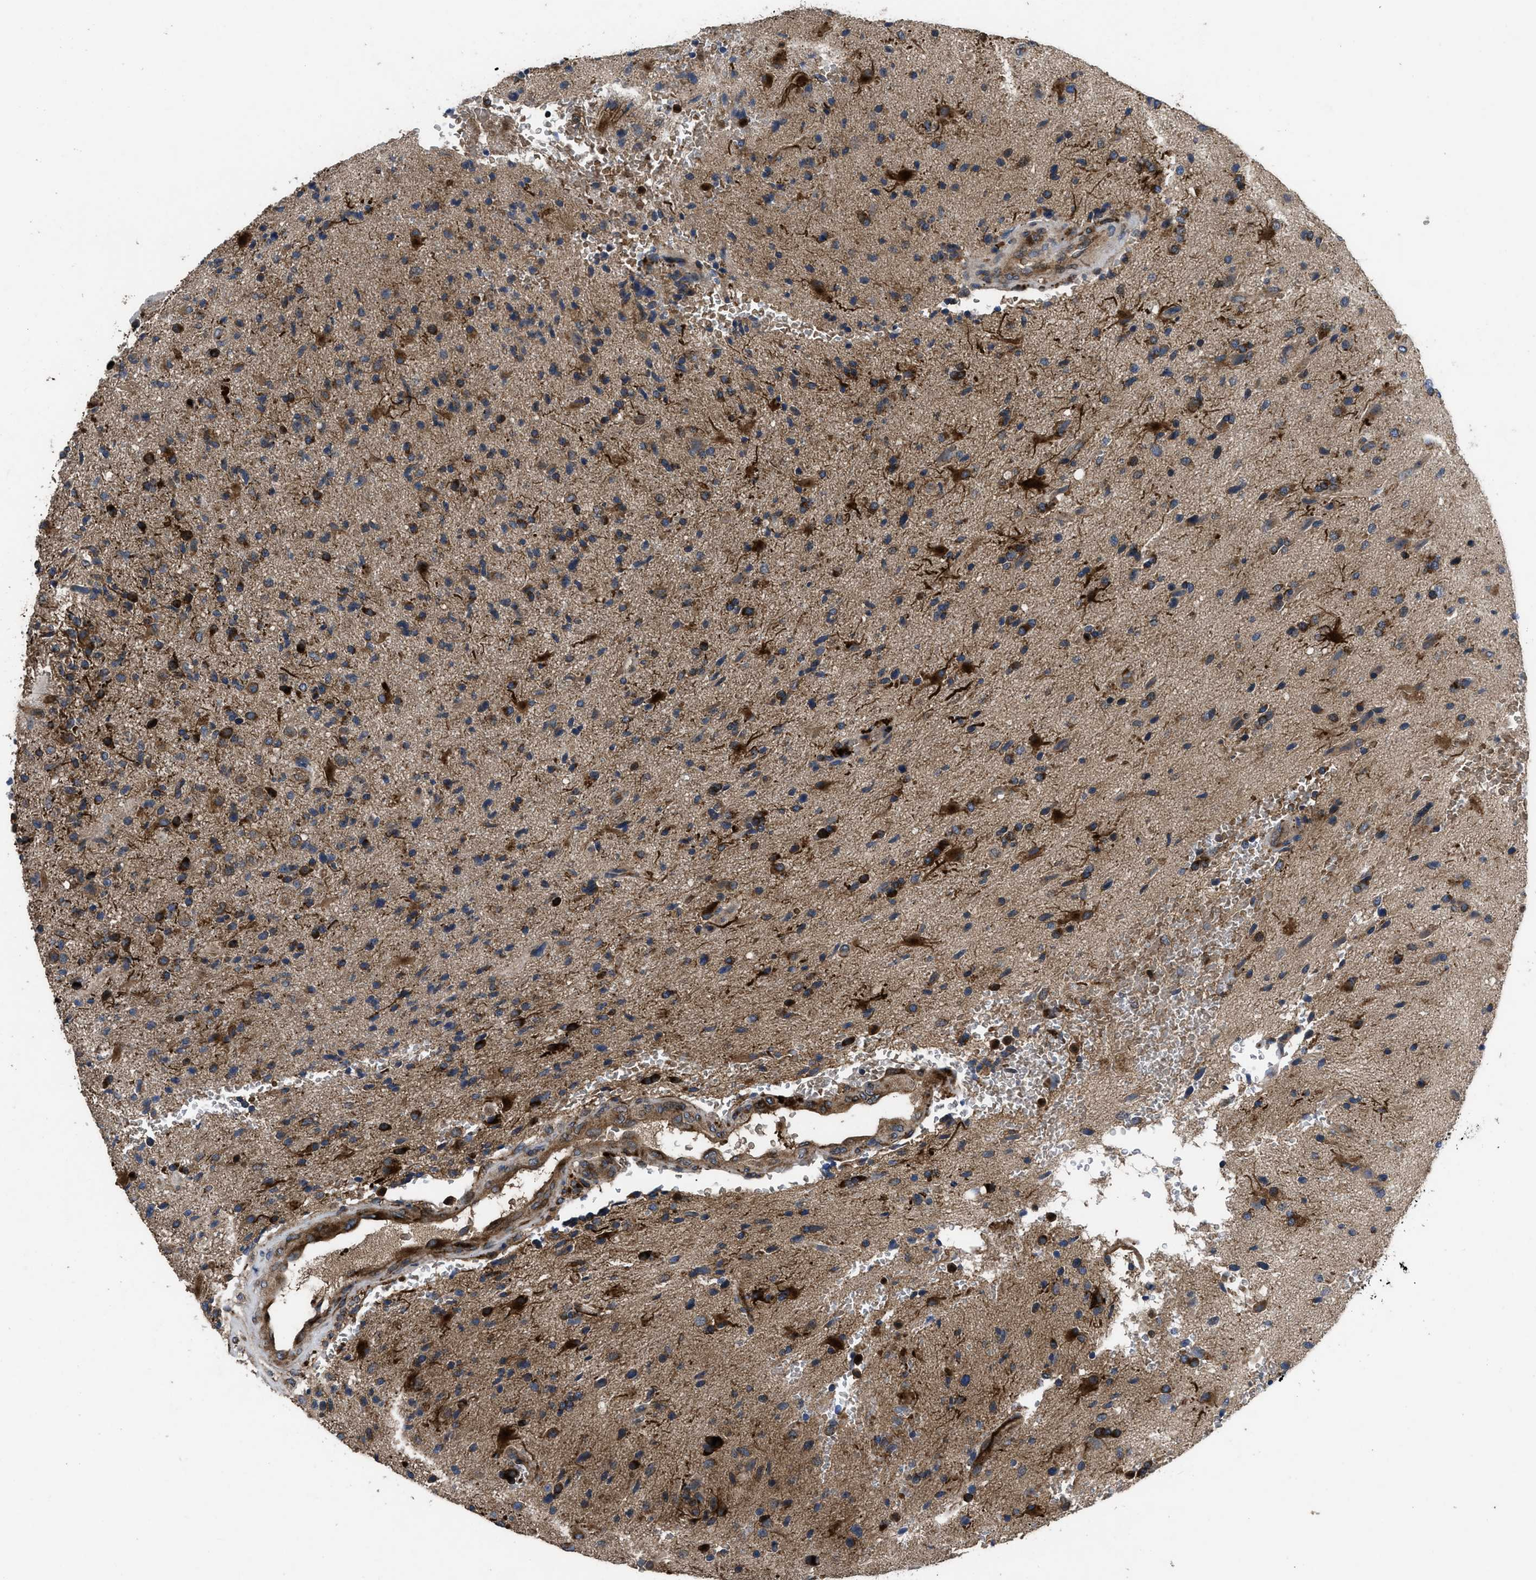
{"staining": {"intensity": "moderate", "quantity": ">75%", "location": "cytoplasmic/membranous"}, "tissue": "glioma", "cell_type": "Tumor cells", "image_type": "cancer", "snomed": [{"axis": "morphology", "description": "Glioma, malignant, High grade"}, {"axis": "topography", "description": "Brain"}], "caption": "The micrograph exhibits a brown stain indicating the presence of a protein in the cytoplasmic/membranous of tumor cells in malignant glioma (high-grade). Immunohistochemistry (ihc) stains the protein of interest in brown and the nuclei are stained blue.", "gene": "YBEY", "patient": {"sex": "male", "age": 72}}